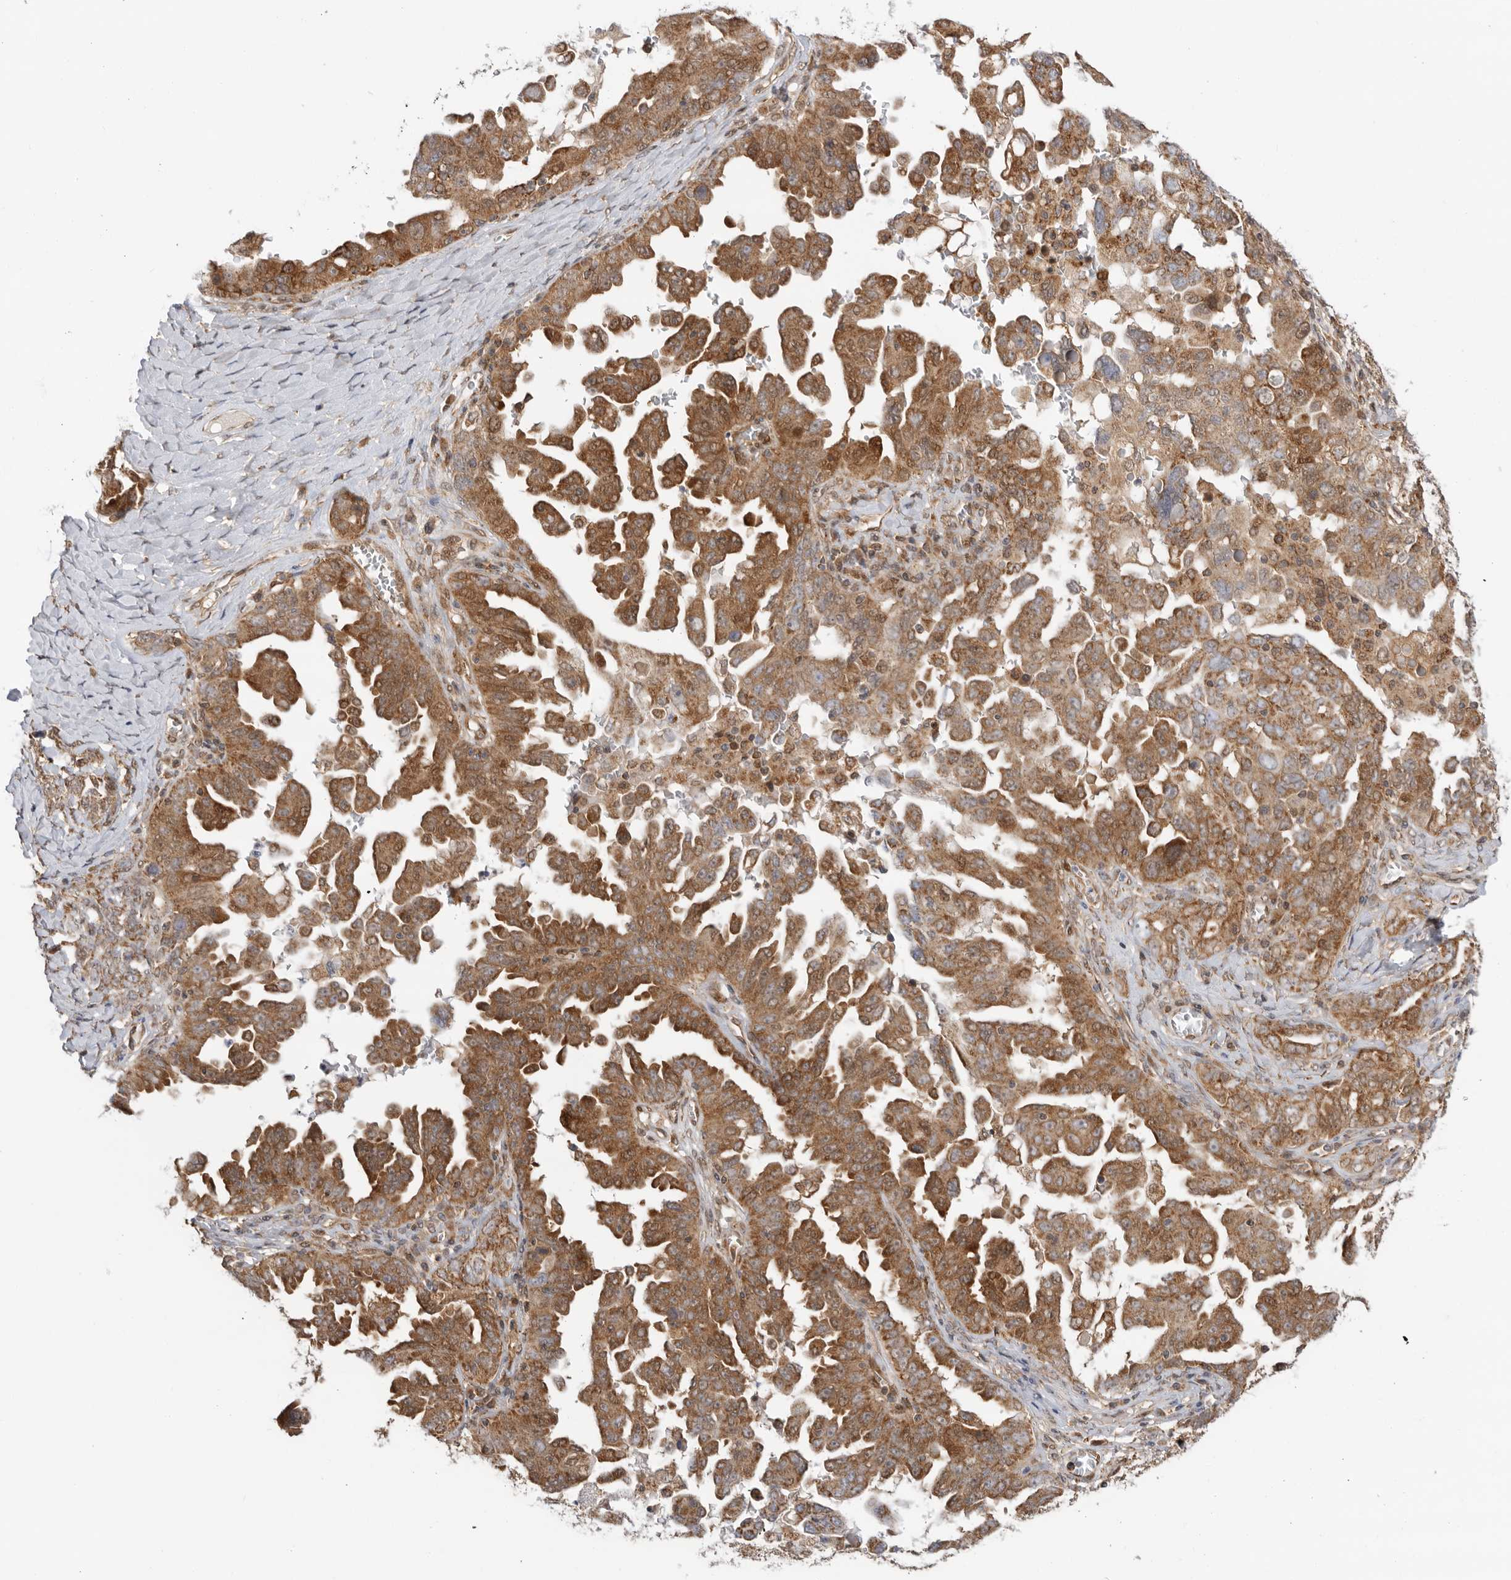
{"staining": {"intensity": "moderate", "quantity": ">75%", "location": "cytoplasmic/membranous"}, "tissue": "ovarian cancer", "cell_type": "Tumor cells", "image_type": "cancer", "snomed": [{"axis": "morphology", "description": "Carcinoma, endometroid"}, {"axis": "topography", "description": "Ovary"}], "caption": "Human ovarian cancer stained with a protein marker displays moderate staining in tumor cells.", "gene": "DCAF8", "patient": {"sex": "female", "age": 62}}